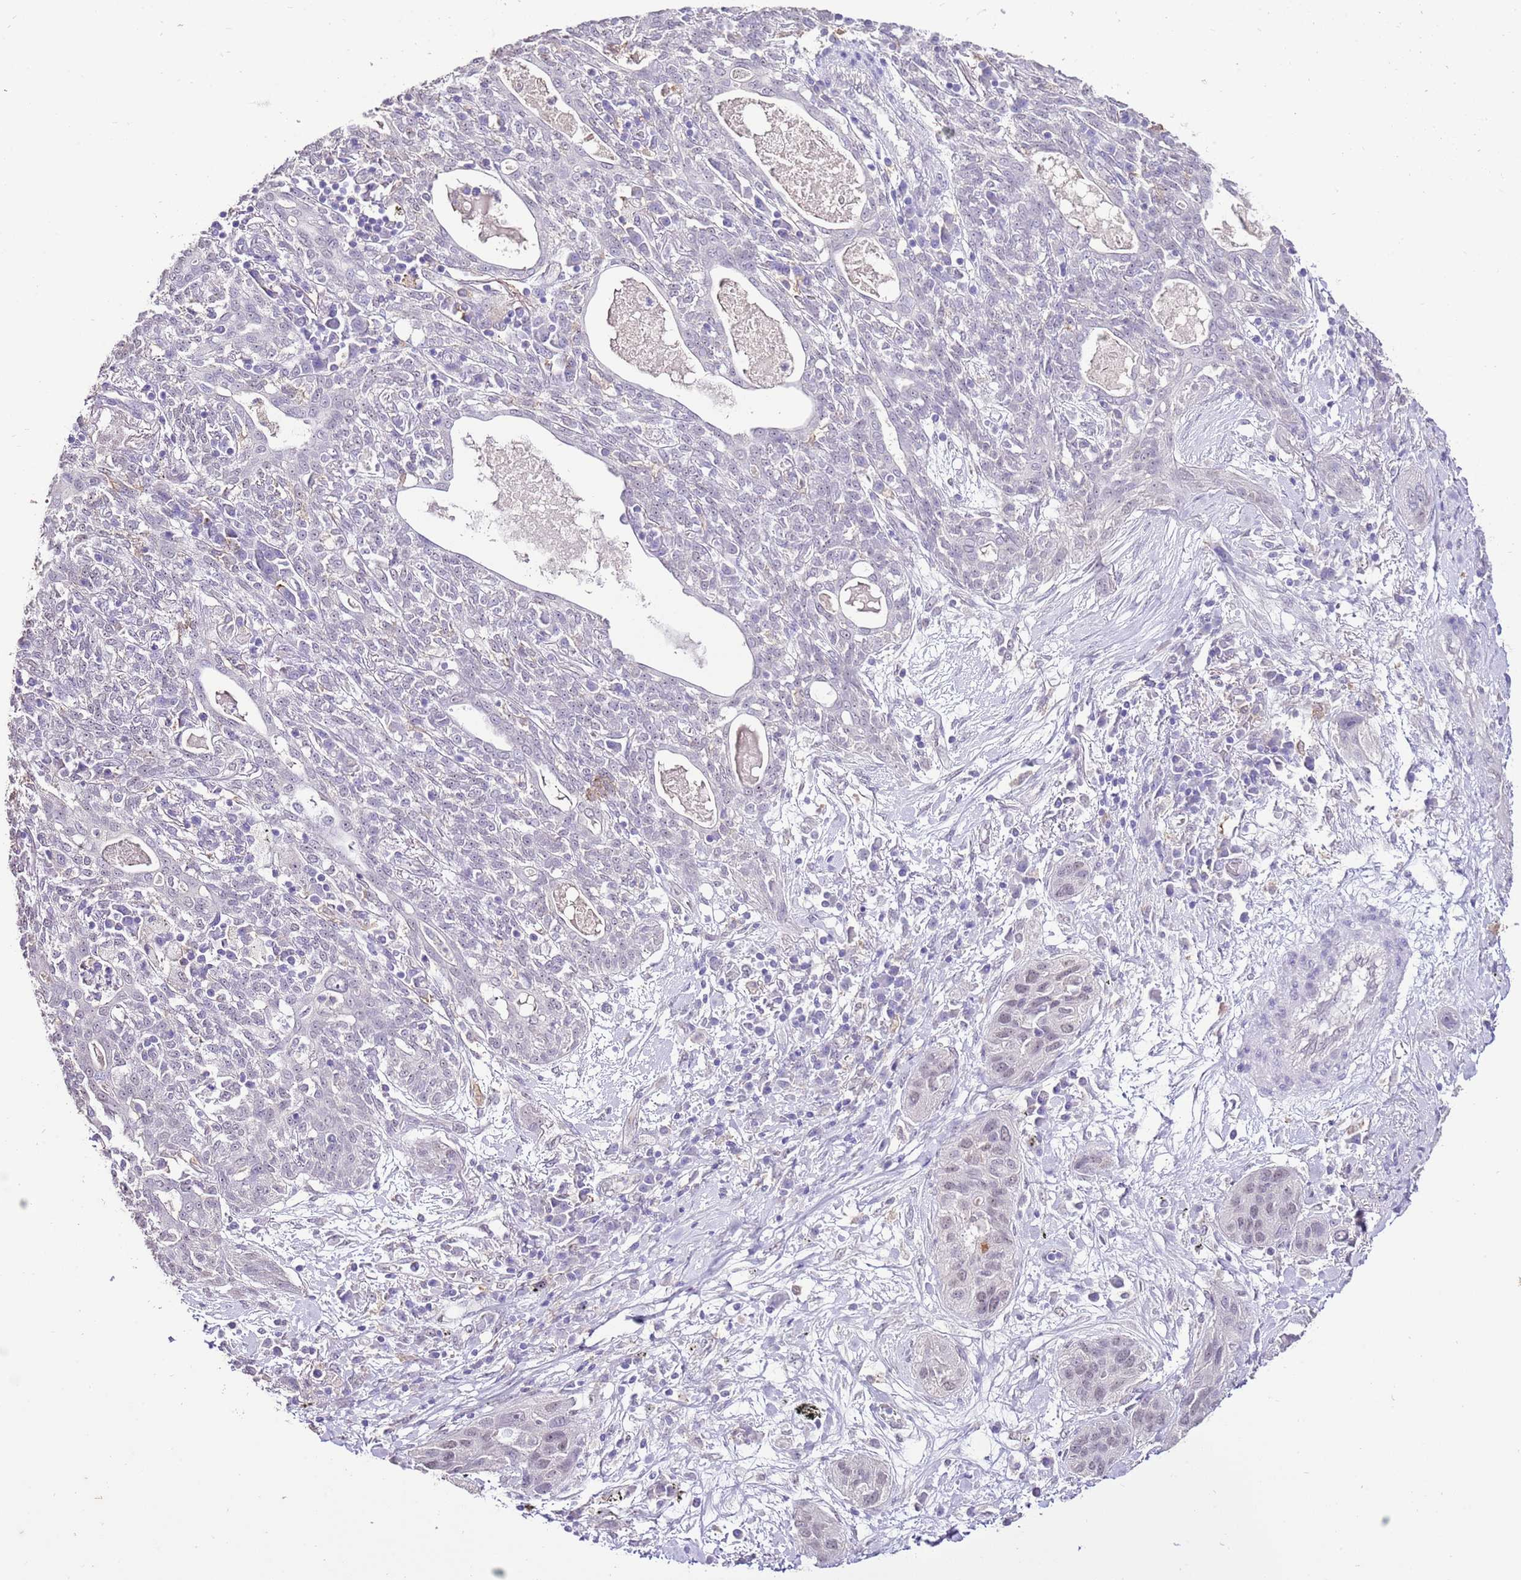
{"staining": {"intensity": "negative", "quantity": "none", "location": "none"}, "tissue": "lung cancer", "cell_type": "Tumor cells", "image_type": "cancer", "snomed": [{"axis": "morphology", "description": "Squamous cell carcinoma, NOS"}, {"axis": "topography", "description": "Lung"}], "caption": "Lung cancer (squamous cell carcinoma) was stained to show a protein in brown. There is no significant expression in tumor cells. The staining was performed using DAB to visualize the protein expression in brown, while the nuclei were stained in blue with hematoxylin (Magnification: 20x).", "gene": "IZUMO4", "patient": {"sex": "female", "age": 70}}